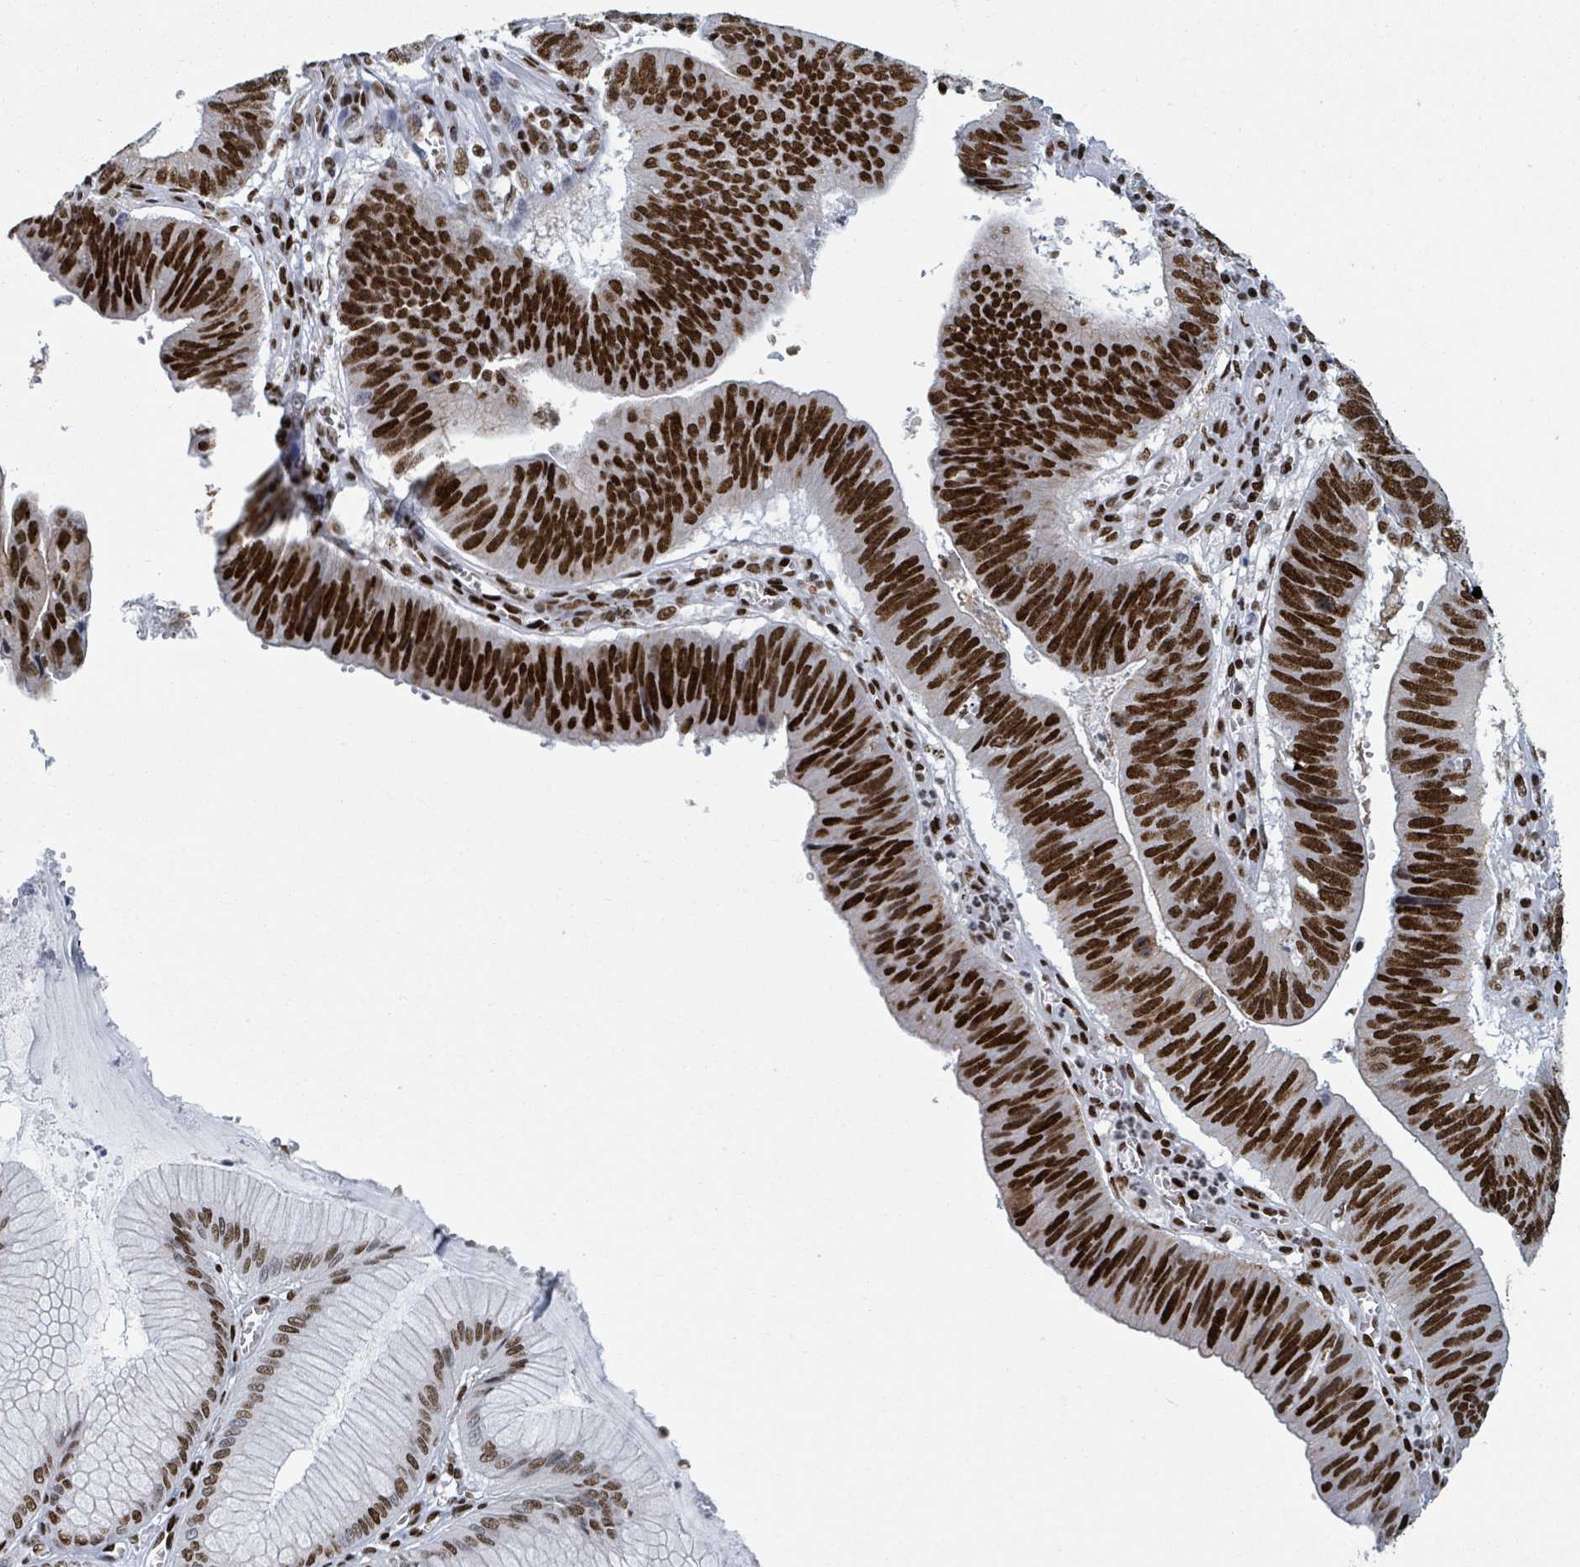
{"staining": {"intensity": "strong", "quantity": ">75%", "location": "nuclear"}, "tissue": "stomach cancer", "cell_type": "Tumor cells", "image_type": "cancer", "snomed": [{"axis": "morphology", "description": "Adenocarcinoma, NOS"}, {"axis": "topography", "description": "Stomach"}], "caption": "Tumor cells exhibit high levels of strong nuclear positivity in about >75% of cells in stomach adenocarcinoma.", "gene": "DHX16", "patient": {"sex": "male", "age": 59}}